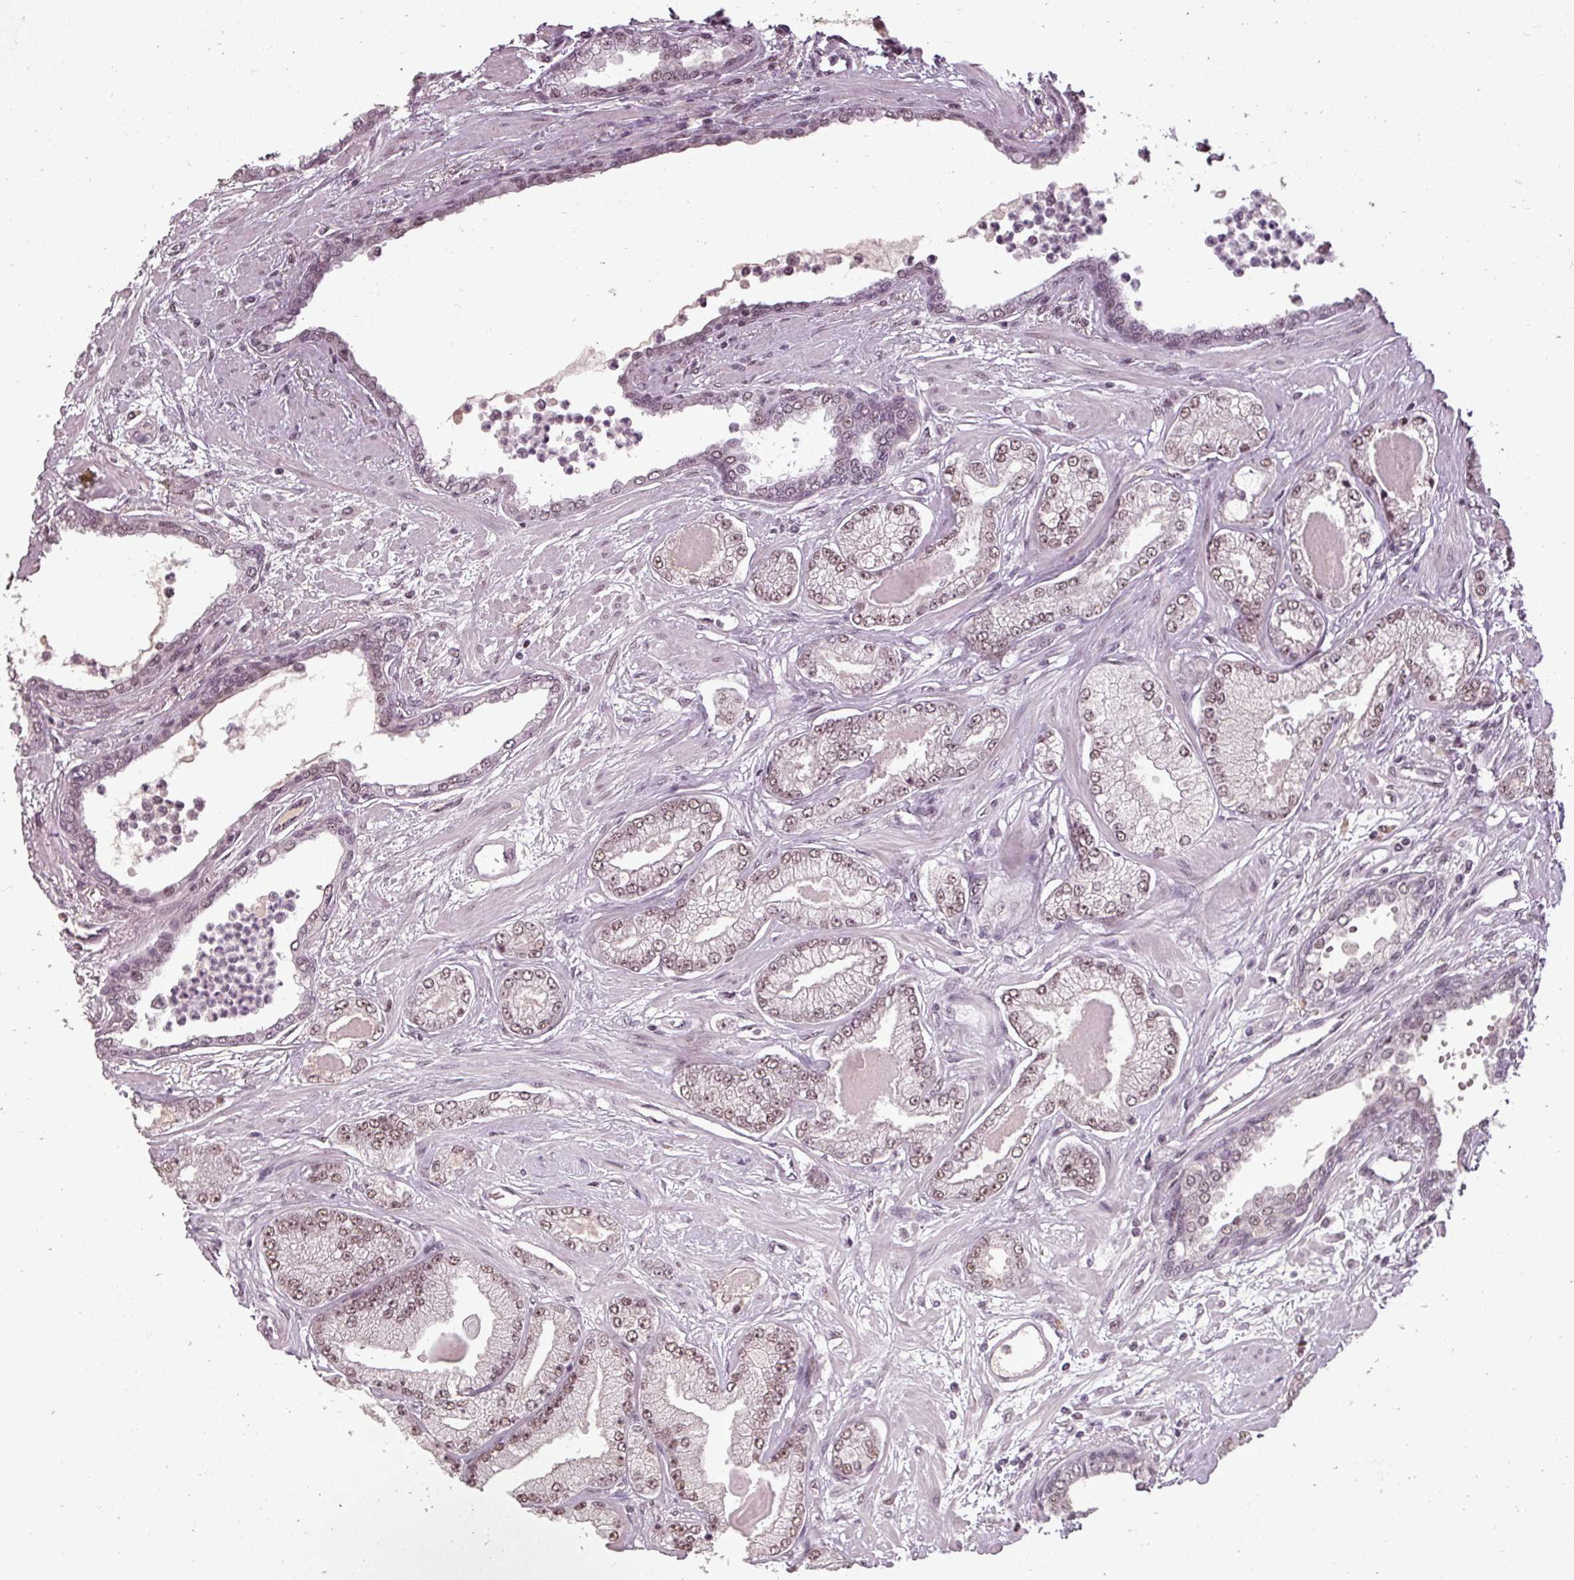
{"staining": {"intensity": "moderate", "quantity": ">75%", "location": "nuclear"}, "tissue": "prostate cancer", "cell_type": "Tumor cells", "image_type": "cancer", "snomed": [{"axis": "morphology", "description": "Adenocarcinoma, Low grade"}, {"axis": "topography", "description": "Prostate"}], "caption": "Low-grade adenocarcinoma (prostate) stained for a protein demonstrates moderate nuclear positivity in tumor cells.", "gene": "BCAS3", "patient": {"sex": "male", "age": 64}}